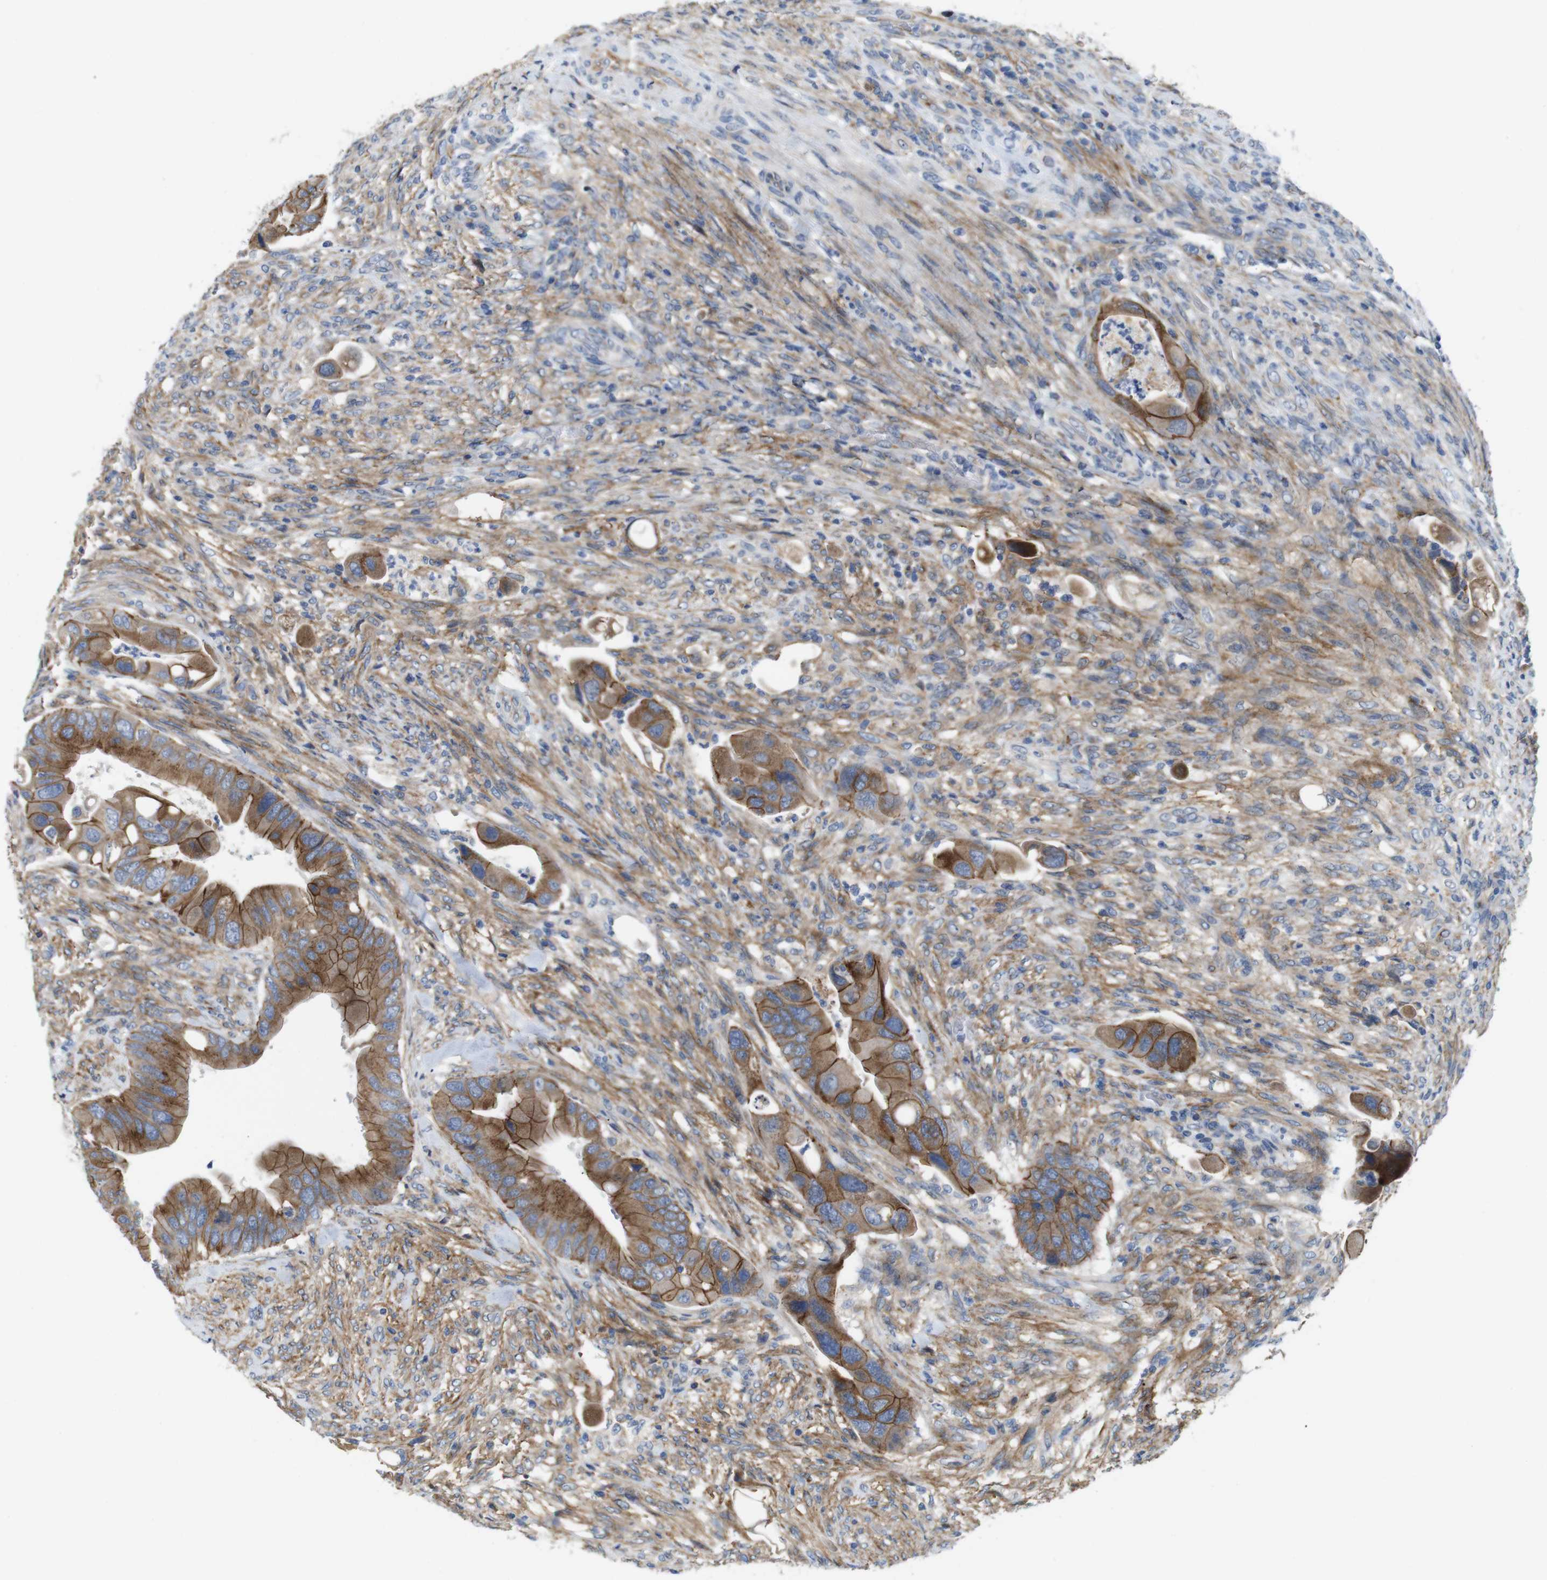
{"staining": {"intensity": "moderate", "quantity": ">75%", "location": "cytoplasmic/membranous"}, "tissue": "colorectal cancer", "cell_type": "Tumor cells", "image_type": "cancer", "snomed": [{"axis": "morphology", "description": "Adenocarcinoma, NOS"}, {"axis": "topography", "description": "Rectum"}], "caption": "Protein expression analysis of colorectal cancer reveals moderate cytoplasmic/membranous staining in about >75% of tumor cells. (DAB (3,3'-diaminobenzidine) IHC, brown staining for protein, blue staining for nuclei).", "gene": "EFCAB14", "patient": {"sex": "female", "age": 57}}